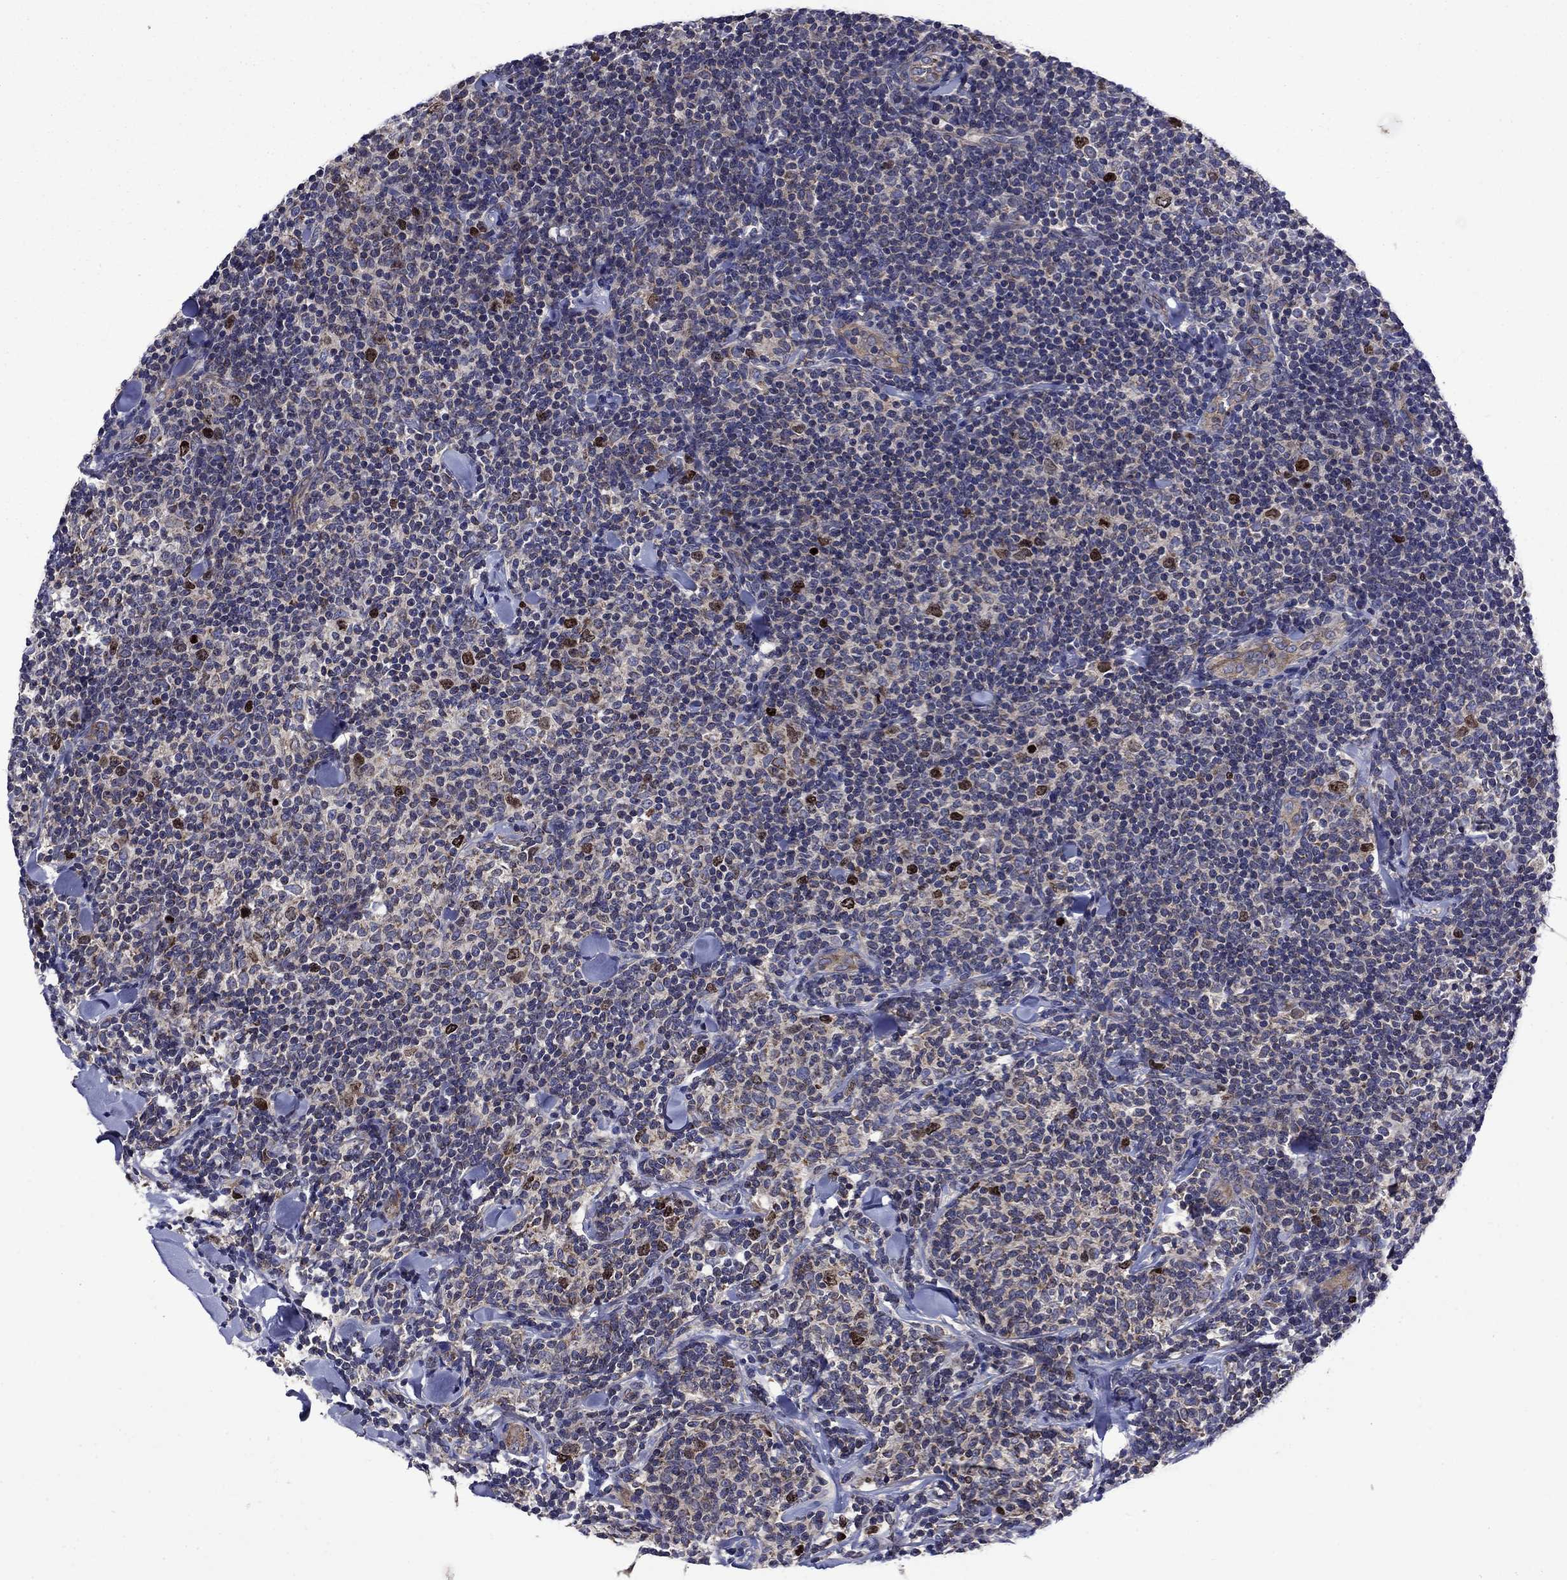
{"staining": {"intensity": "moderate", "quantity": "<25%", "location": "nuclear"}, "tissue": "lymphoma", "cell_type": "Tumor cells", "image_type": "cancer", "snomed": [{"axis": "morphology", "description": "Malignant lymphoma, non-Hodgkin's type, Low grade"}, {"axis": "topography", "description": "Lymph node"}], "caption": "Protein analysis of low-grade malignant lymphoma, non-Hodgkin's type tissue displays moderate nuclear staining in approximately <25% of tumor cells. (IHC, brightfield microscopy, high magnification).", "gene": "KIF22", "patient": {"sex": "female", "age": 56}}